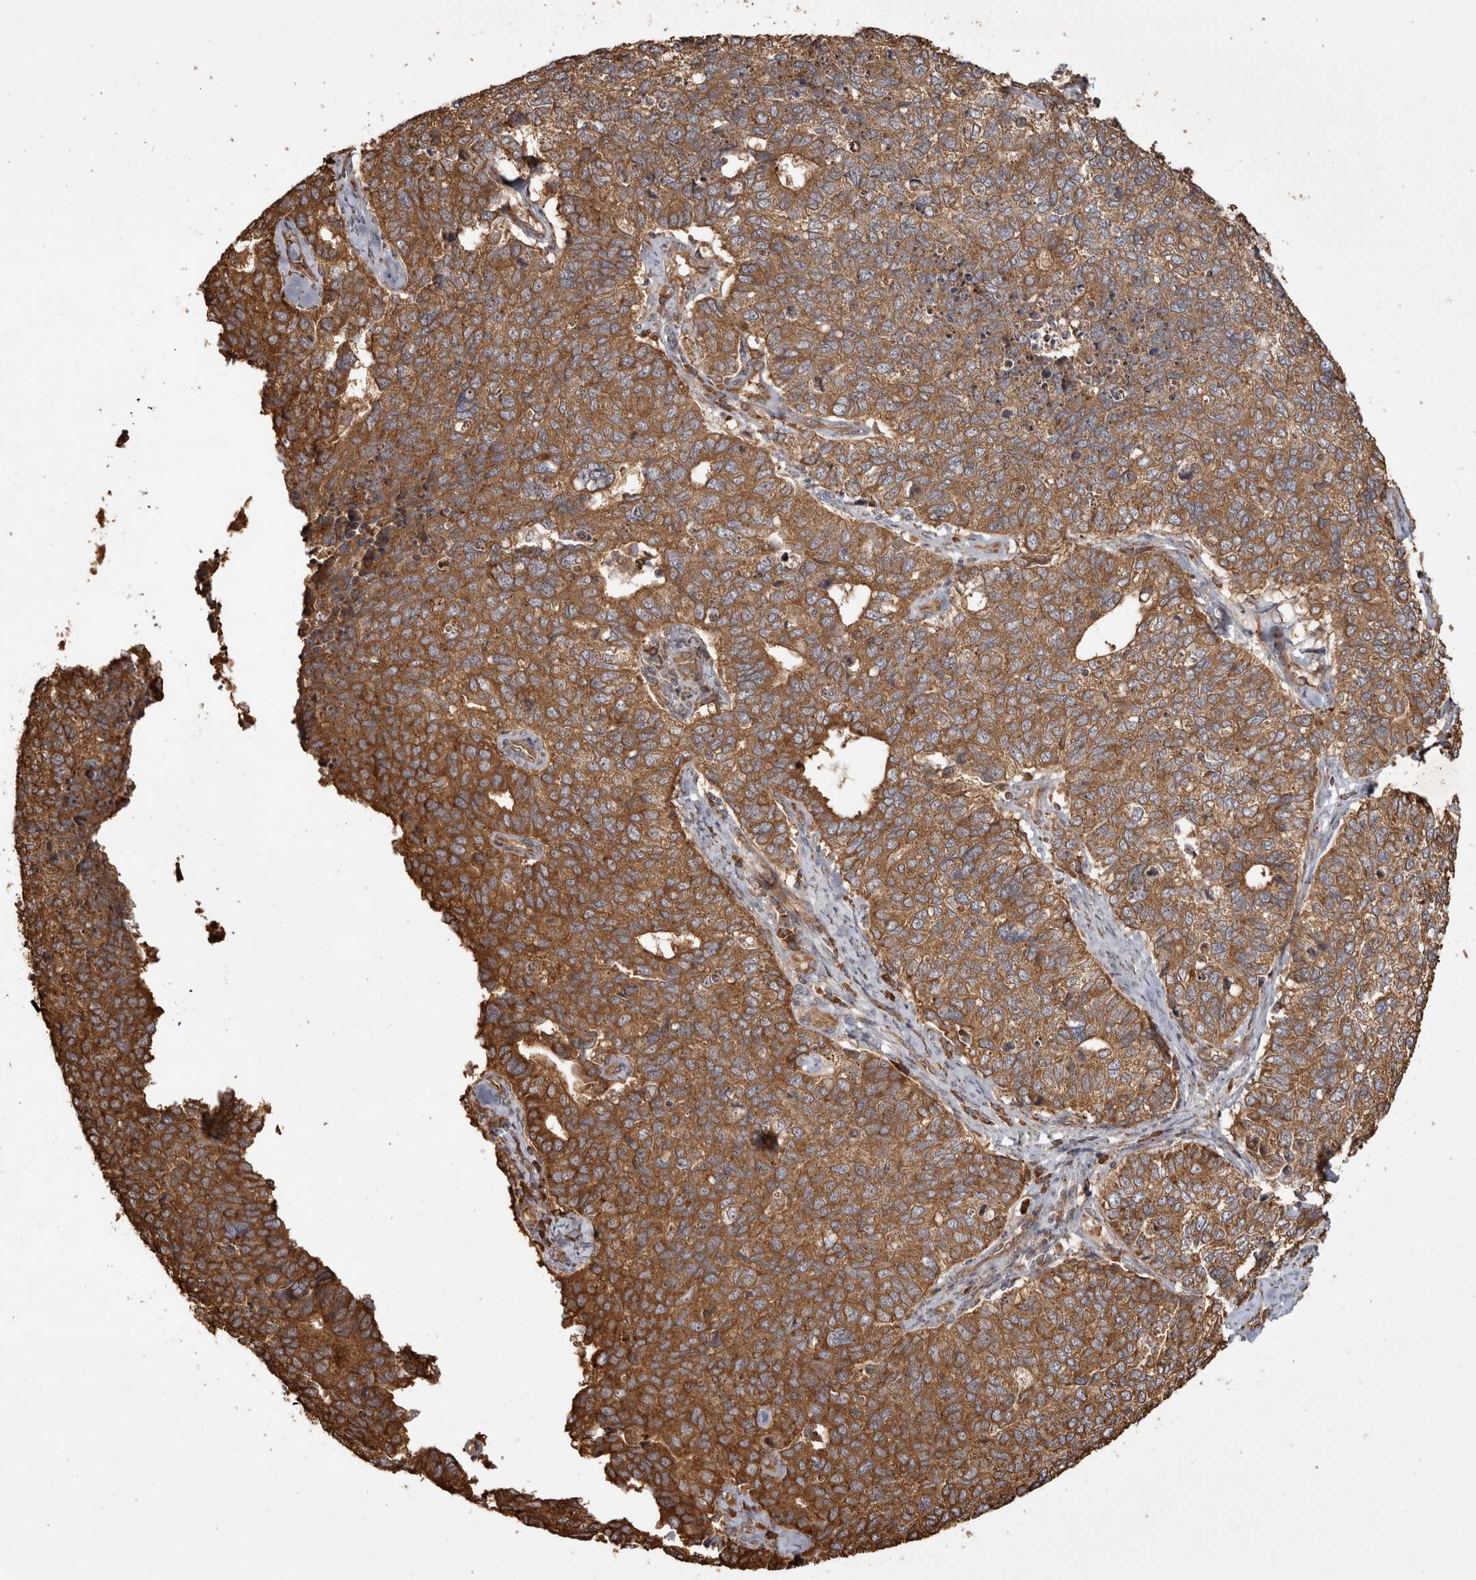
{"staining": {"intensity": "moderate", "quantity": ">75%", "location": "cytoplasmic/membranous"}, "tissue": "cervical cancer", "cell_type": "Tumor cells", "image_type": "cancer", "snomed": [{"axis": "morphology", "description": "Squamous cell carcinoma, NOS"}, {"axis": "topography", "description": "Cervix"}], "caption": "Immunohistochemical staining of cervical cancer (squamous cell carcinoma) exhibits moderate cytoplasmic/membranous protein positivity in approximately >75% of tumor cells.", "gene": "CAMSAP2", "patient": {"sex": "female", "age": 63}}